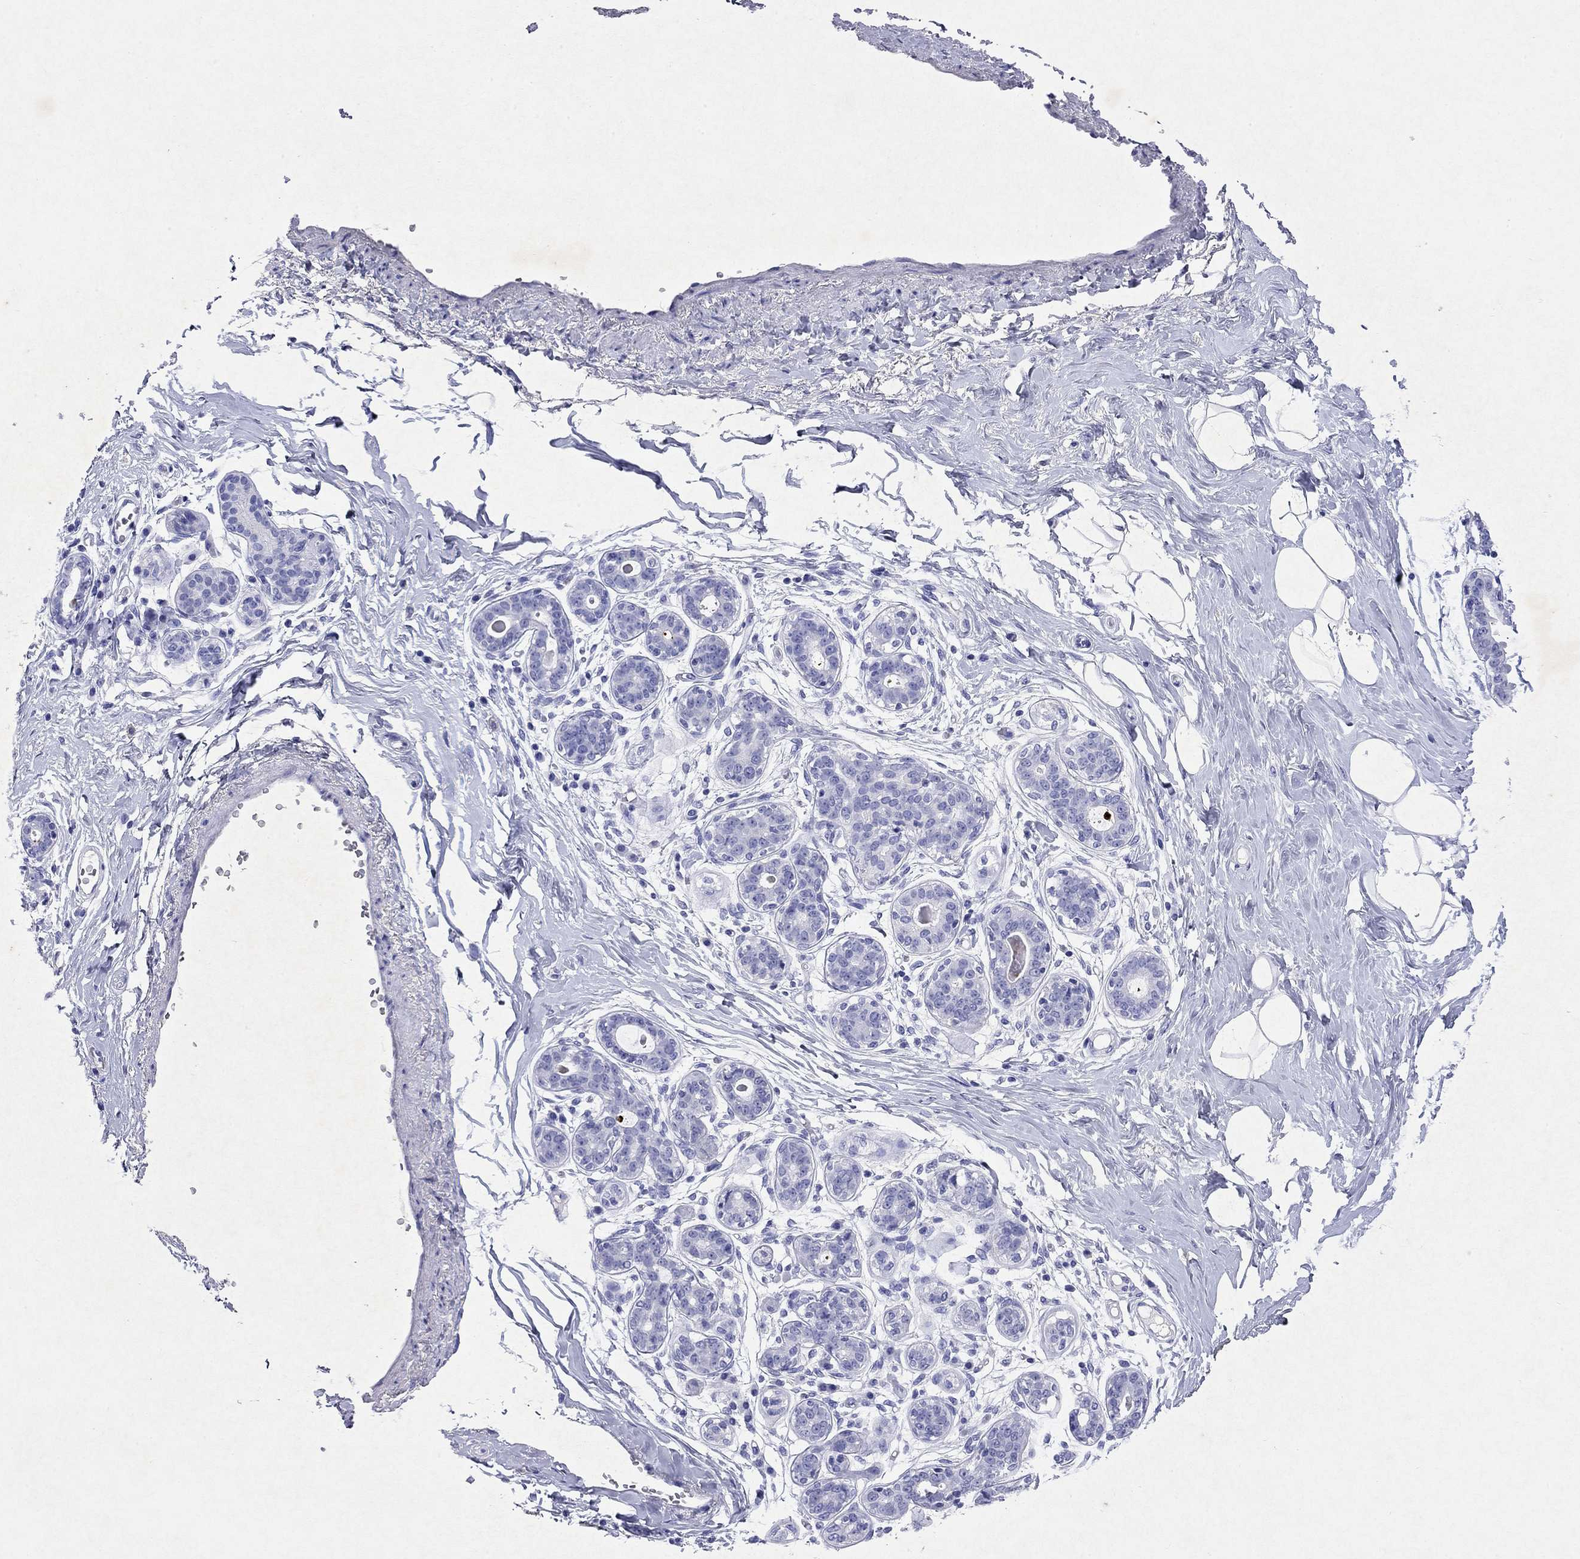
{"staining": {"intensity": "negative", "quantity": "none", "location": "none"}, "tissue": "breast", "cell_type": "Adipocytes", "image_type": "normal", "snomed": [{"axis": "morphology", "description": "Normal tissue, NOS"}, {"axis": "topography", "description": "Skin"}, {"axis": "topography", "description": "Breast"}], "caption": "A high-resolution micrograph shows immunohistochemistry (IHC) staining of unremarkable breast, which reveals no significant staining in adipocytes. (Immunohistochemistry (ihc), brightfield microscopy, high magnification).", "gene": "ARMC12", "patient": {"sex": "female", "age": 43}}